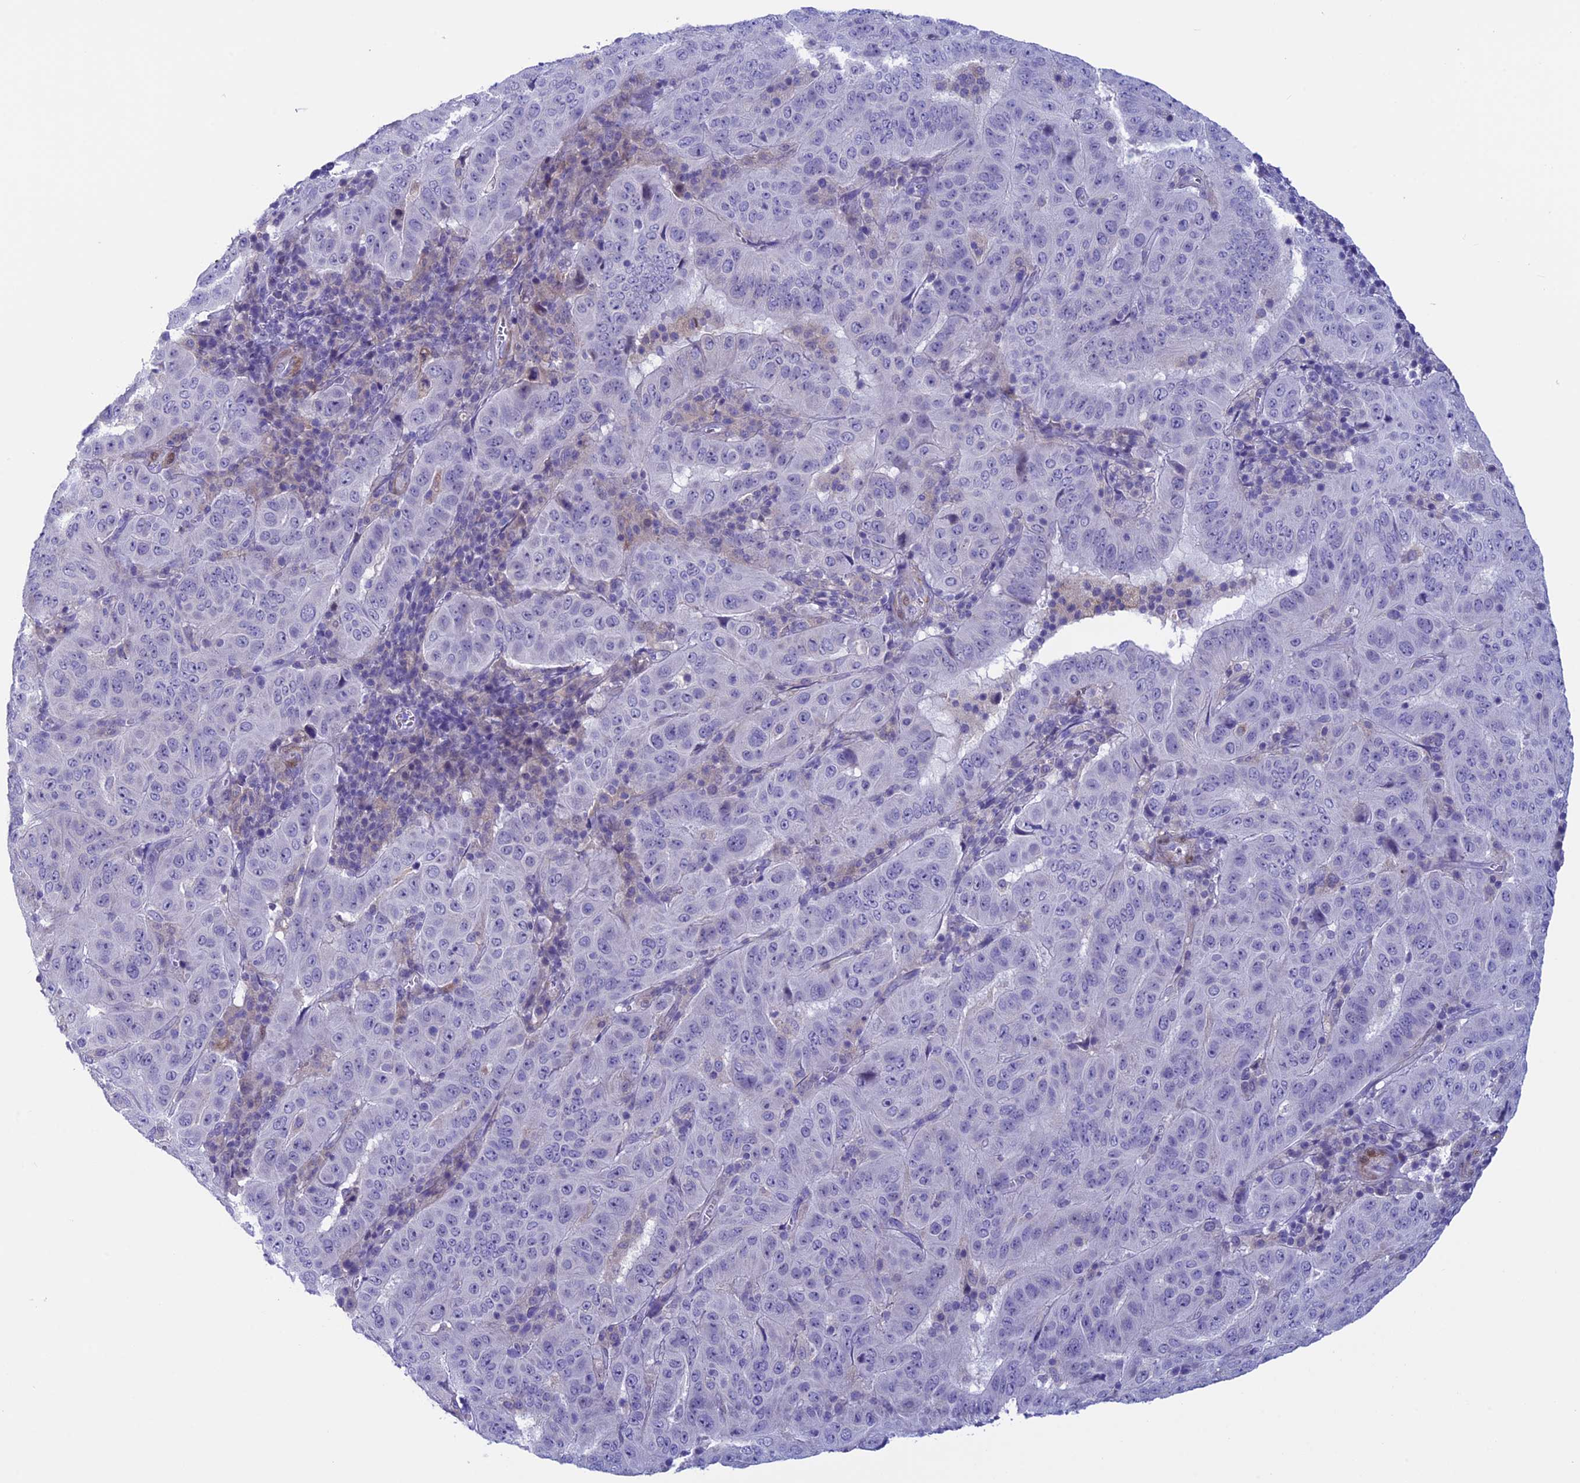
{"staining": {"intensity": "negative", "quantity": "none", "location": "none"}, "tissue": "pancreatic cancer", "cell_type": "Tumor cells", "image_type": "cancer", "snomed": [{"axis": "morphology", "description": "Adenocarcinoma, NOS"}, {"axis": "topography", "description": "Pancreas"}], "caption": "Histopathology image shows no protein staining in tumor cells of pancreatic cancer (adenocarcinoma) tissue.", "gene": "IGSF6", "patient": {"sex": "male", "age": 63}}